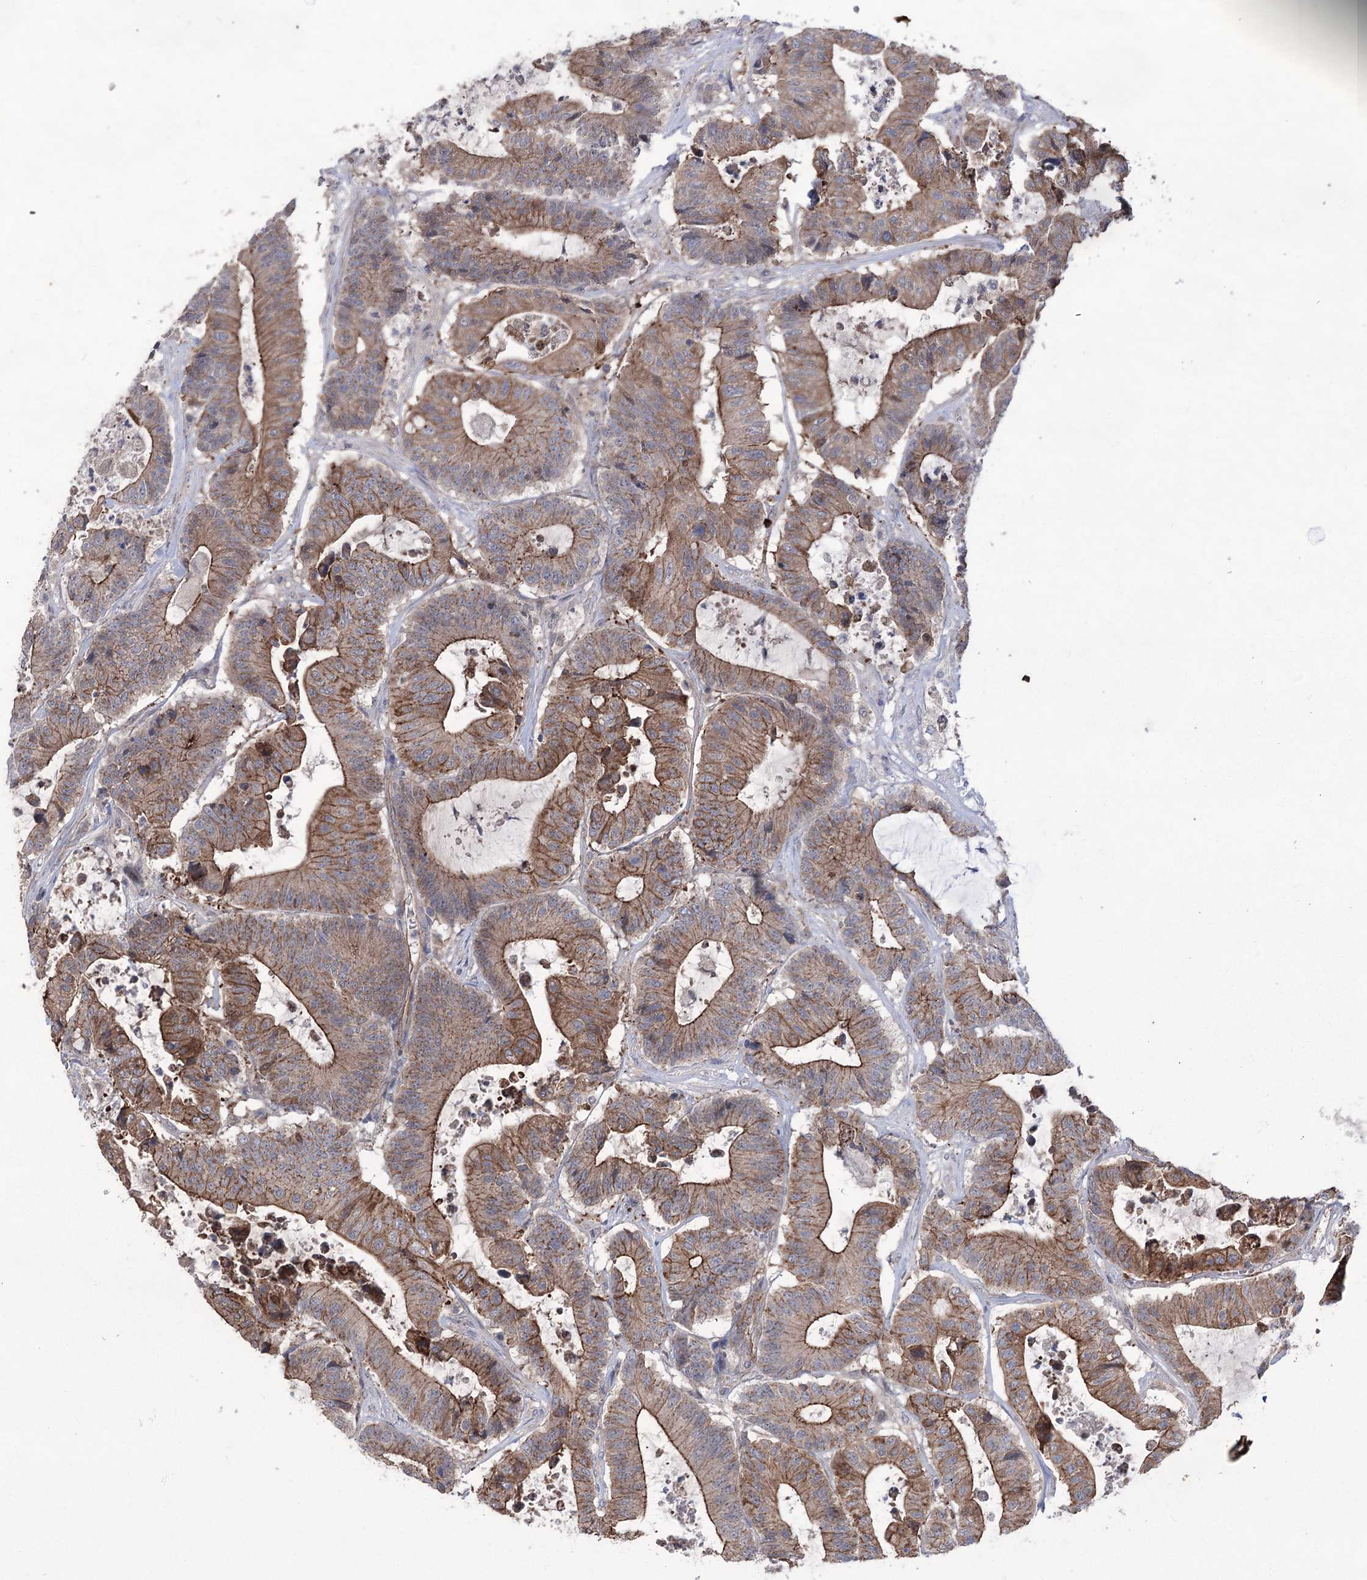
{"staining": {"intensity": "moderate", "quantity": "25%-75%", "location": "cytoplasmic/membranous"}, "tissue": "colorectal cancer", "cell_type": "Tumor cells", "image_type": "cancer", "snomed": [{"axis": "morphology", "description": "Adenocarcinoma, NOS"}, {"axis": "topography", "description": "Colon"}], "caption": "Protein expression analysis of human colorectal cancer reveals moderate cytoplasmic/membranous staining in about 25%-75% of tumor cells.", "gene": "TRIM71", "patient": {"sex": "female", "age": 84}}